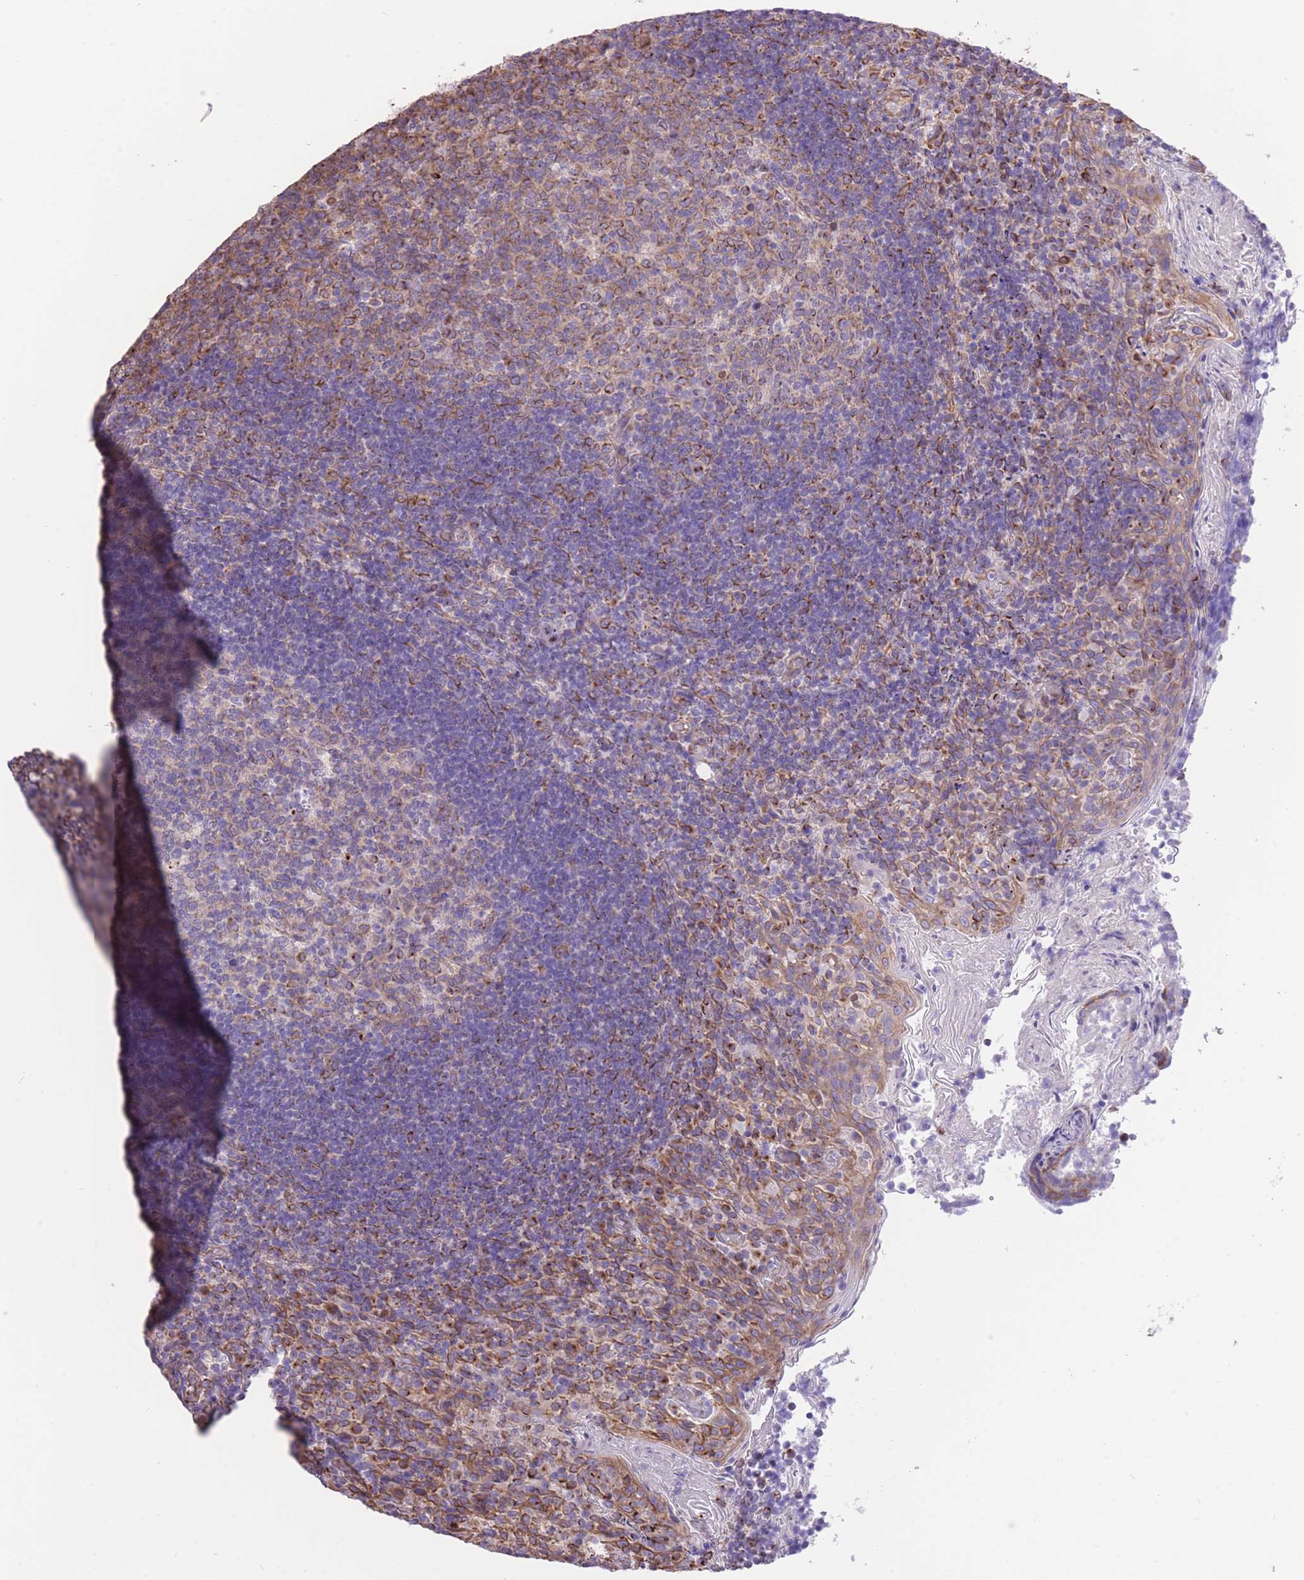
{"staining": {"intensity": "moderate", "quantity": "25%-75%", "location": "cytoplasmic/membranous"}, "tissue": "tonsil", "cell_type": "Germinal center cells", "image_type": "normal", "snomed": [{"axis": "morphology", "description": "Normal tissue, NOS"}, {"axis": "topography", "description": "Tonsil"}], "caption": "Immunohistochemistry (IHC) of unremarkable tonsil exhibits medium levels of moderate cytoplasmic/membranous staining in about 25%-75% of germinal center cells.", "gene": "RHOU", "patient": {"sex": "female", "age": 10}}